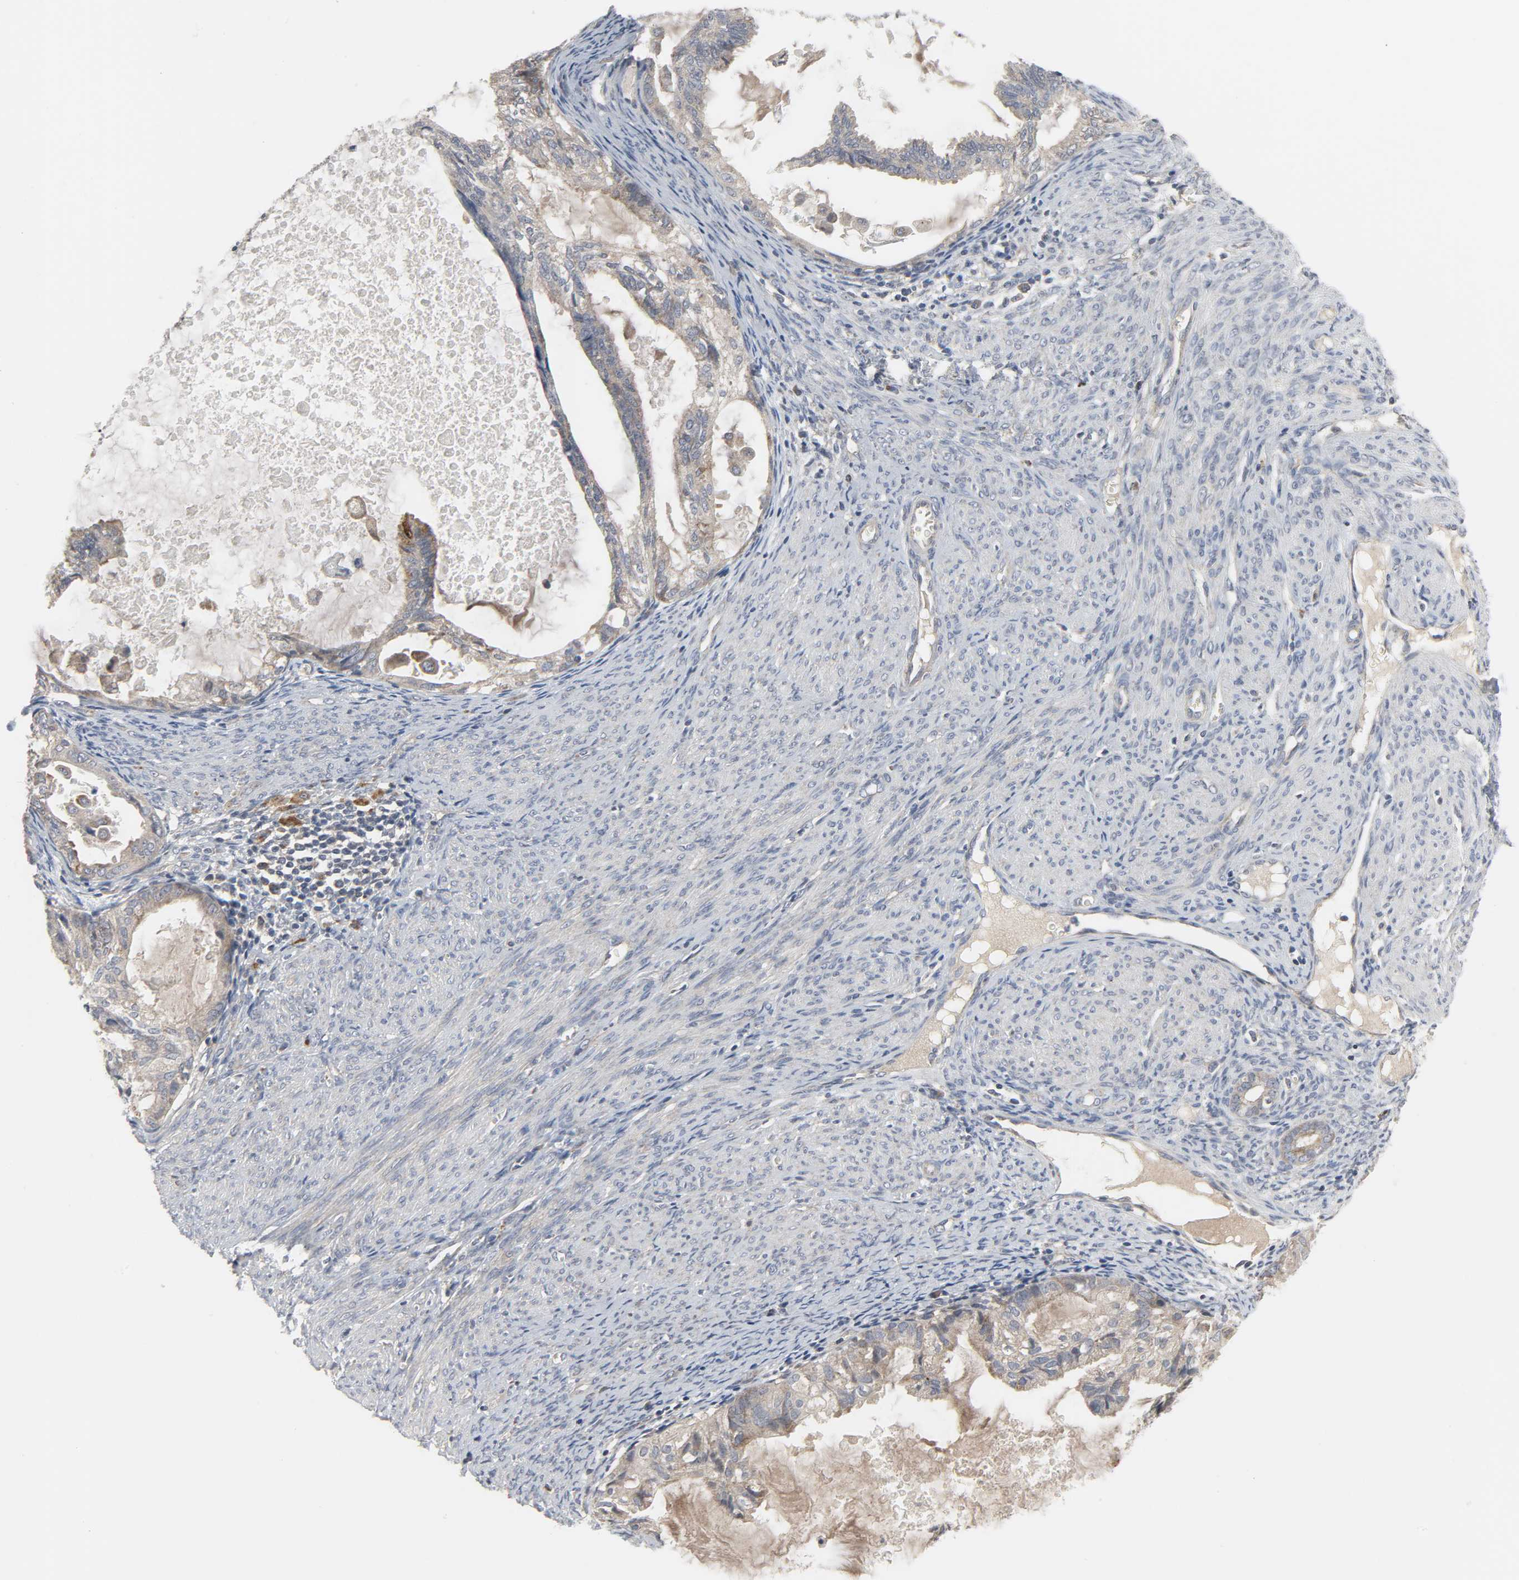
{"staining": {"intensity": "moderate", "quantity": ">75%", "location": "cytoplasmic/membranous"}, "tissue": "cervical cancer", "cell_type": "Tumor cells", "image_type": "cancer", "snomed": [{"axis": "morphology", "description": "Normal tissue, NOS"}, {"axis": "morphology", "description": "Adenocarcinoma, NOS"}, {"axis": "topography", "description": "Cervix"}, {"axis": "topography", "description": "Endometrium"}], "caption": "Adenocarcinoma (cervical) was stained to show a protein in brown. There is medium levels of moderate cytoplasmic/membranous staining in approximately >75% of tumor cells.", "gene": "CLIP1", "patient": {"sex": "female", "age": 86}}